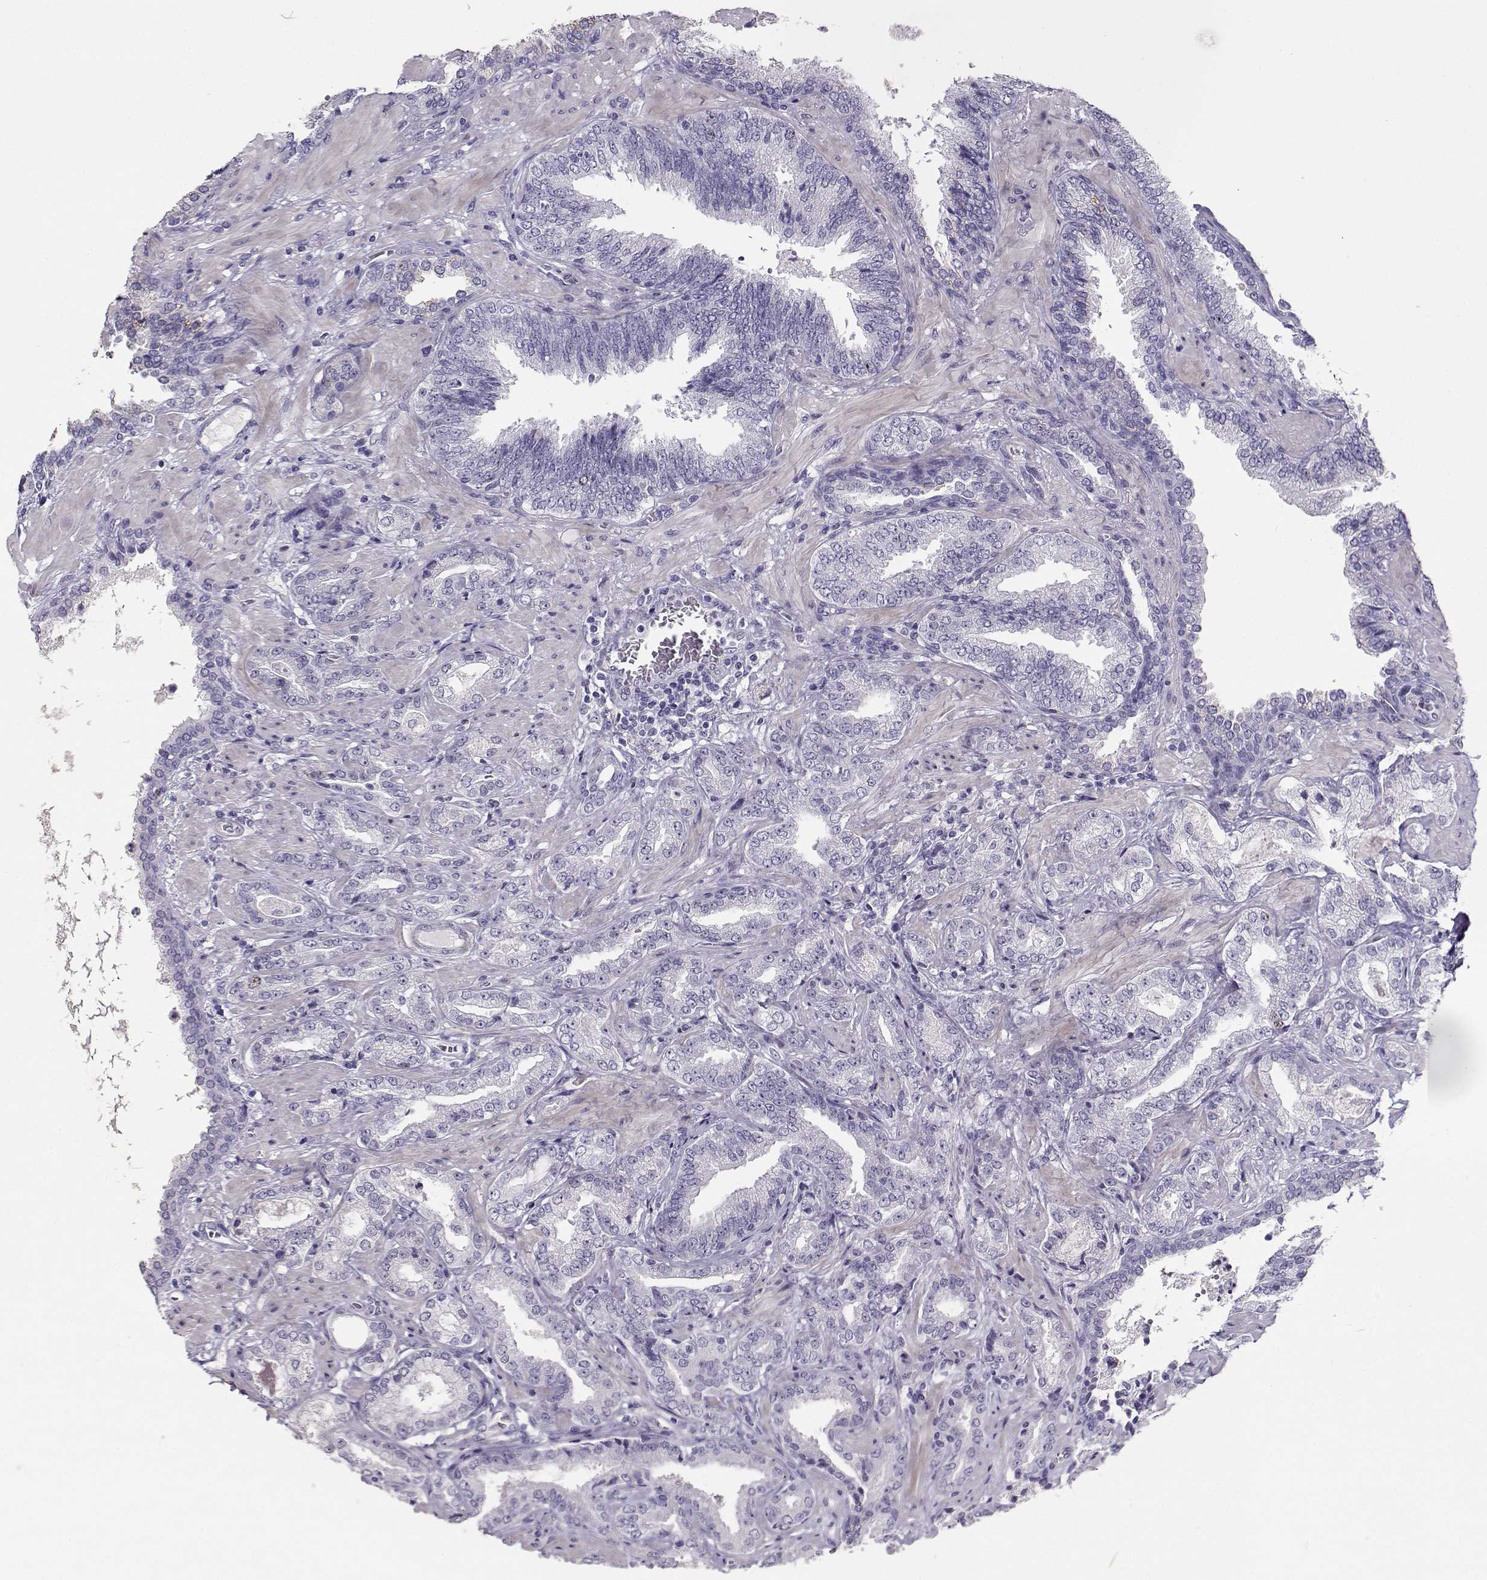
{"staining": {"intensity": "negative", "quantity": "none", "location": "none"}, "tissue": "prostate cancer", "cell_type": "Tumor cells", "image_type": "cancer", "snomed": [{"axis": "morphology", "description": "Adenocarcinoma, Low grade"}, {"axis": "topography", "description": "Prostate"}], "caption": "High magnification brightfield microscopy of prostate adenocarcinoma (low-grade) stained with DAB (3,3'-diaminobenzidine) (brown) and counterstained with hematoxylin (blue): tumor cells show no significant staining. (DAB (3,3'-diaminobenzidine) IHC, high magnification).", "gene": "NPW", "patient": {"sex": "male", "age": 68}}